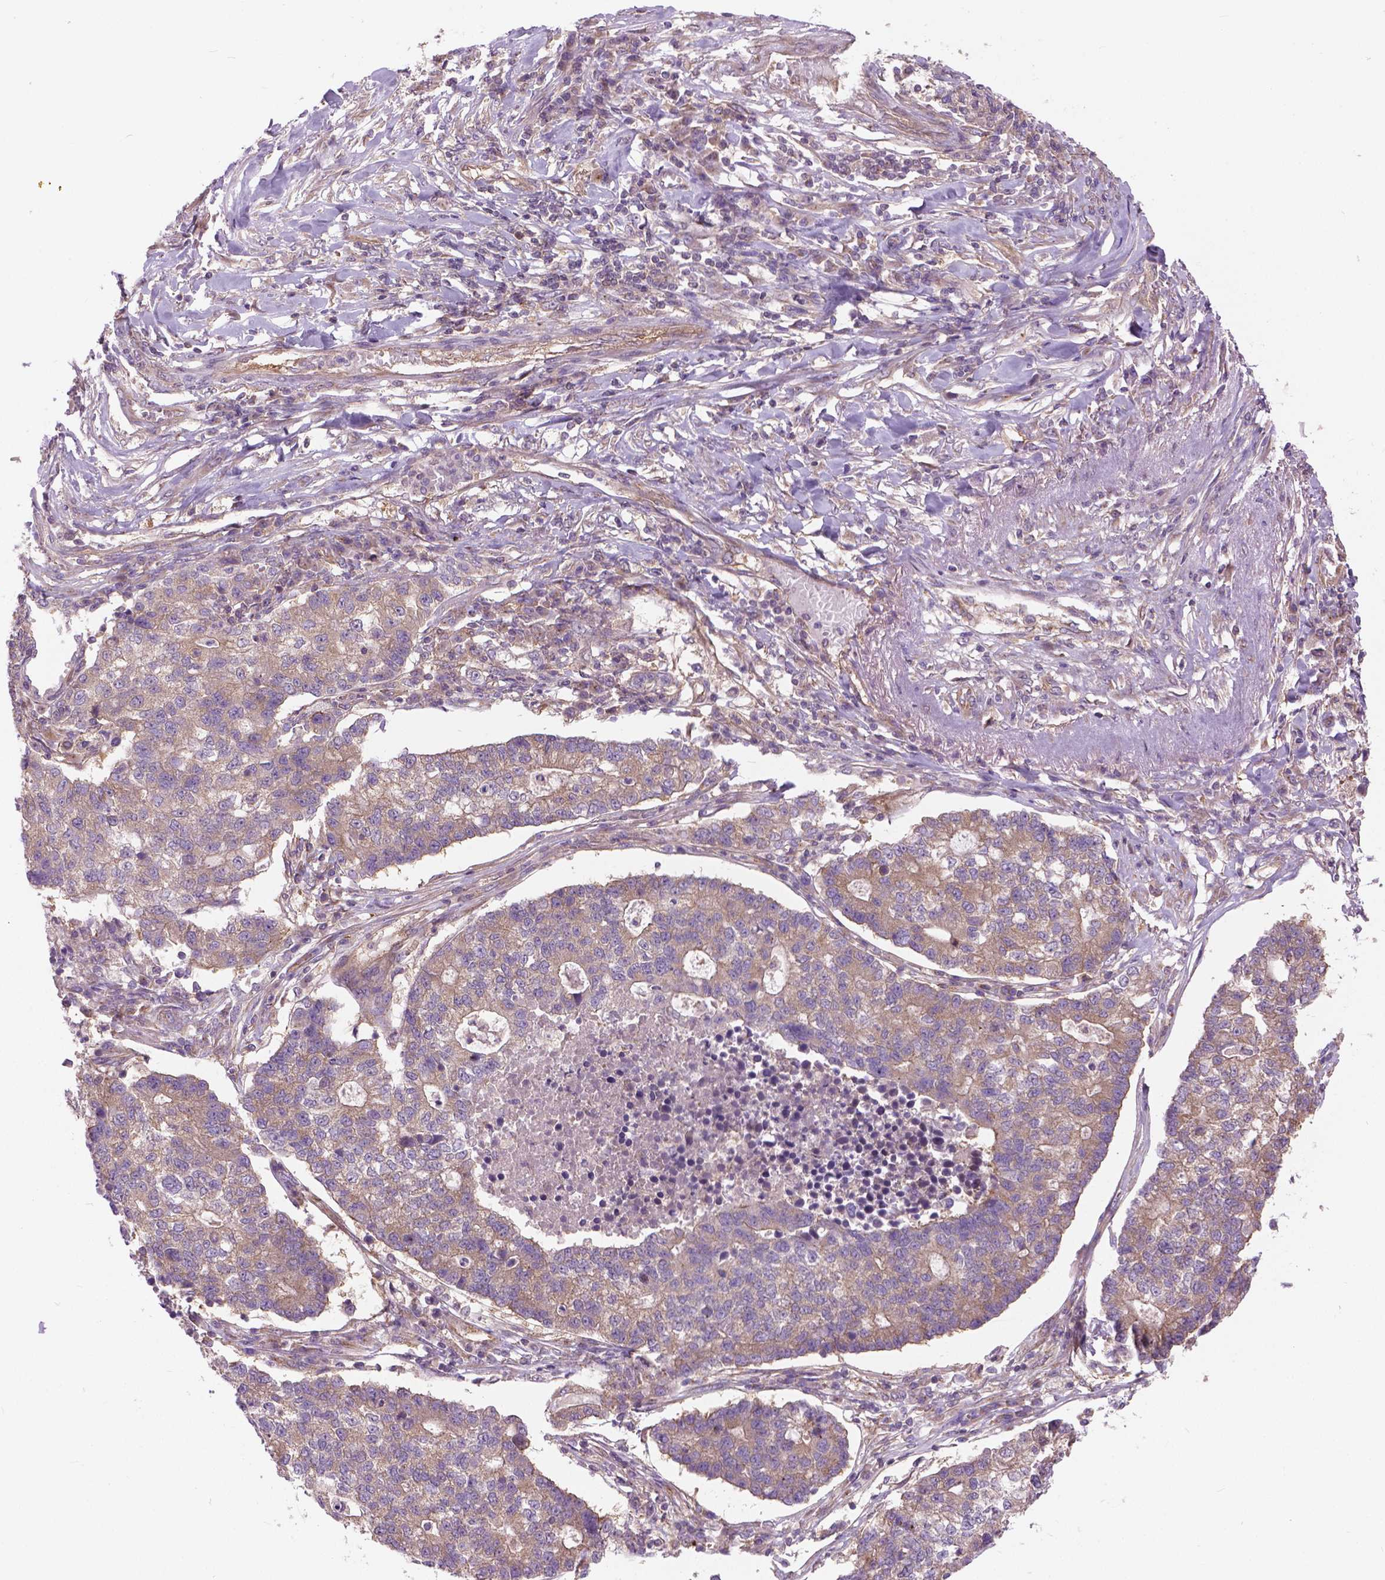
{"staining": {"intensity": "weak", "quantity": ">75%", "location": "cytoplasmic/membranous"}, "tissue": "lung cancer", "cell_type": "Tumor cells", "image_type": "cancer", "snomed": [{"axis": "morphology", "description": "Adenocarcinoma, NOS"}, {"axis": "topography", "description": "Lung"}], "caption": "Lung cancer was stained to show a protein in brown. There is low levels of weak cytoplasmic/membranous staining in about >75% of tumor cells. The staining was performed using DAB (3,3'-diaminobenzidine) to visualize the protein expression in brown, while the nuclei were stained in blue with hematoxylin (Magnification: 20x).", "gene": "MZT1", "patient": {"sex": "male", "age": 57}}